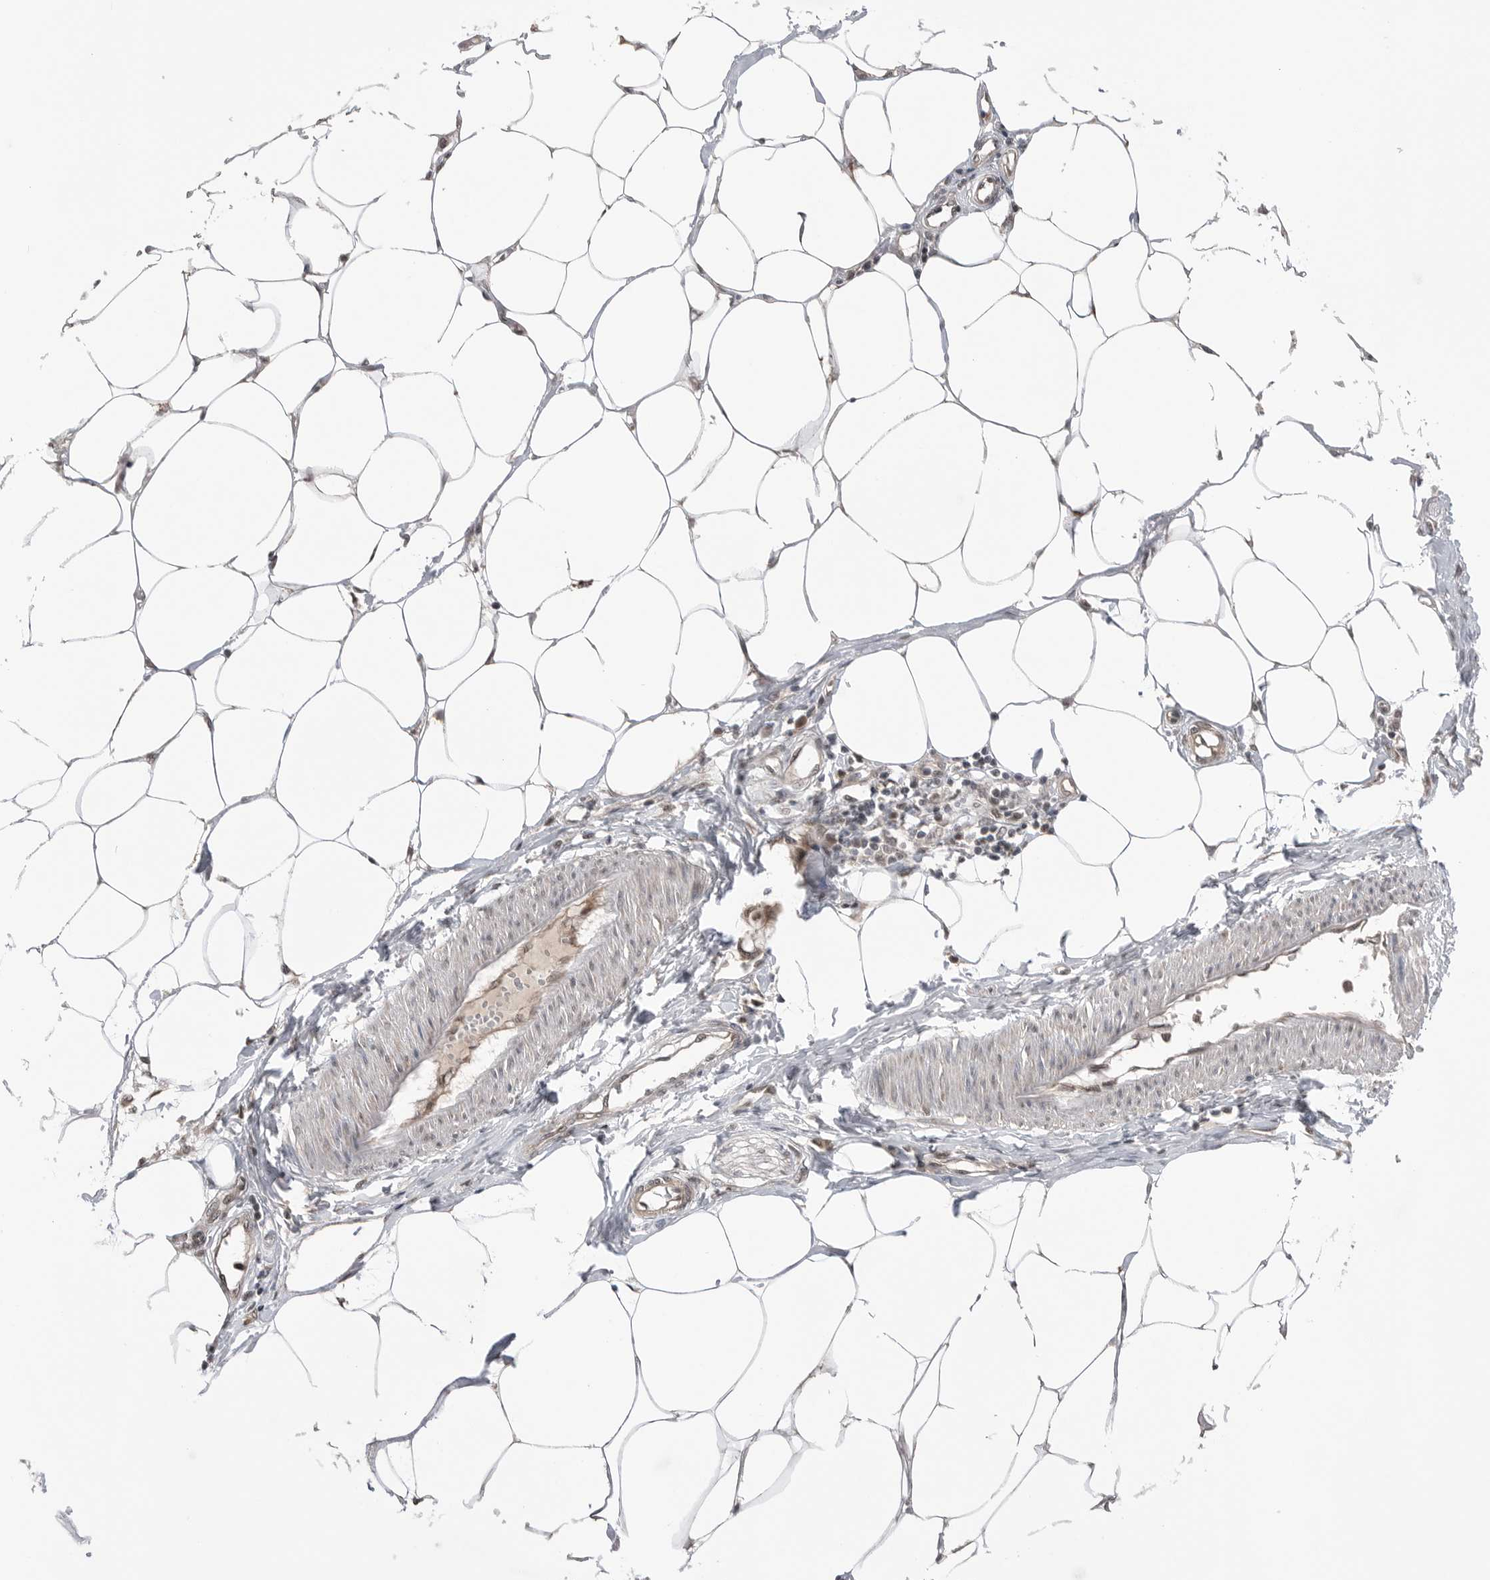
{"staining": {"intensity": "moderate", "quantity": ">75%", "location": "nuclear"}, "tissue": "adipose tissue", "cell_type": "Adipocytes", "image_type": "normal", "snomed": [{"axis": "morphology", "description": "Normal tissue, NOS"}, {"axis": "morphology", "description": "Adenocarcinoma, NOS"}, {"axis": "topography", "description": "Colon"}, {"axis": "topography", "description": "Peripheral nerve tissue"}], "caption": "Immunohistochemical staining of benign adipose tissue demonstrates medium levels of moderate nuclear staining in approximately >75% of adipocytes. (brown staining indicates protein expression, while blue staining denotes nuclei).", "gene": "NTAQ1", "patient": {"sex": "male", "age": 14}}